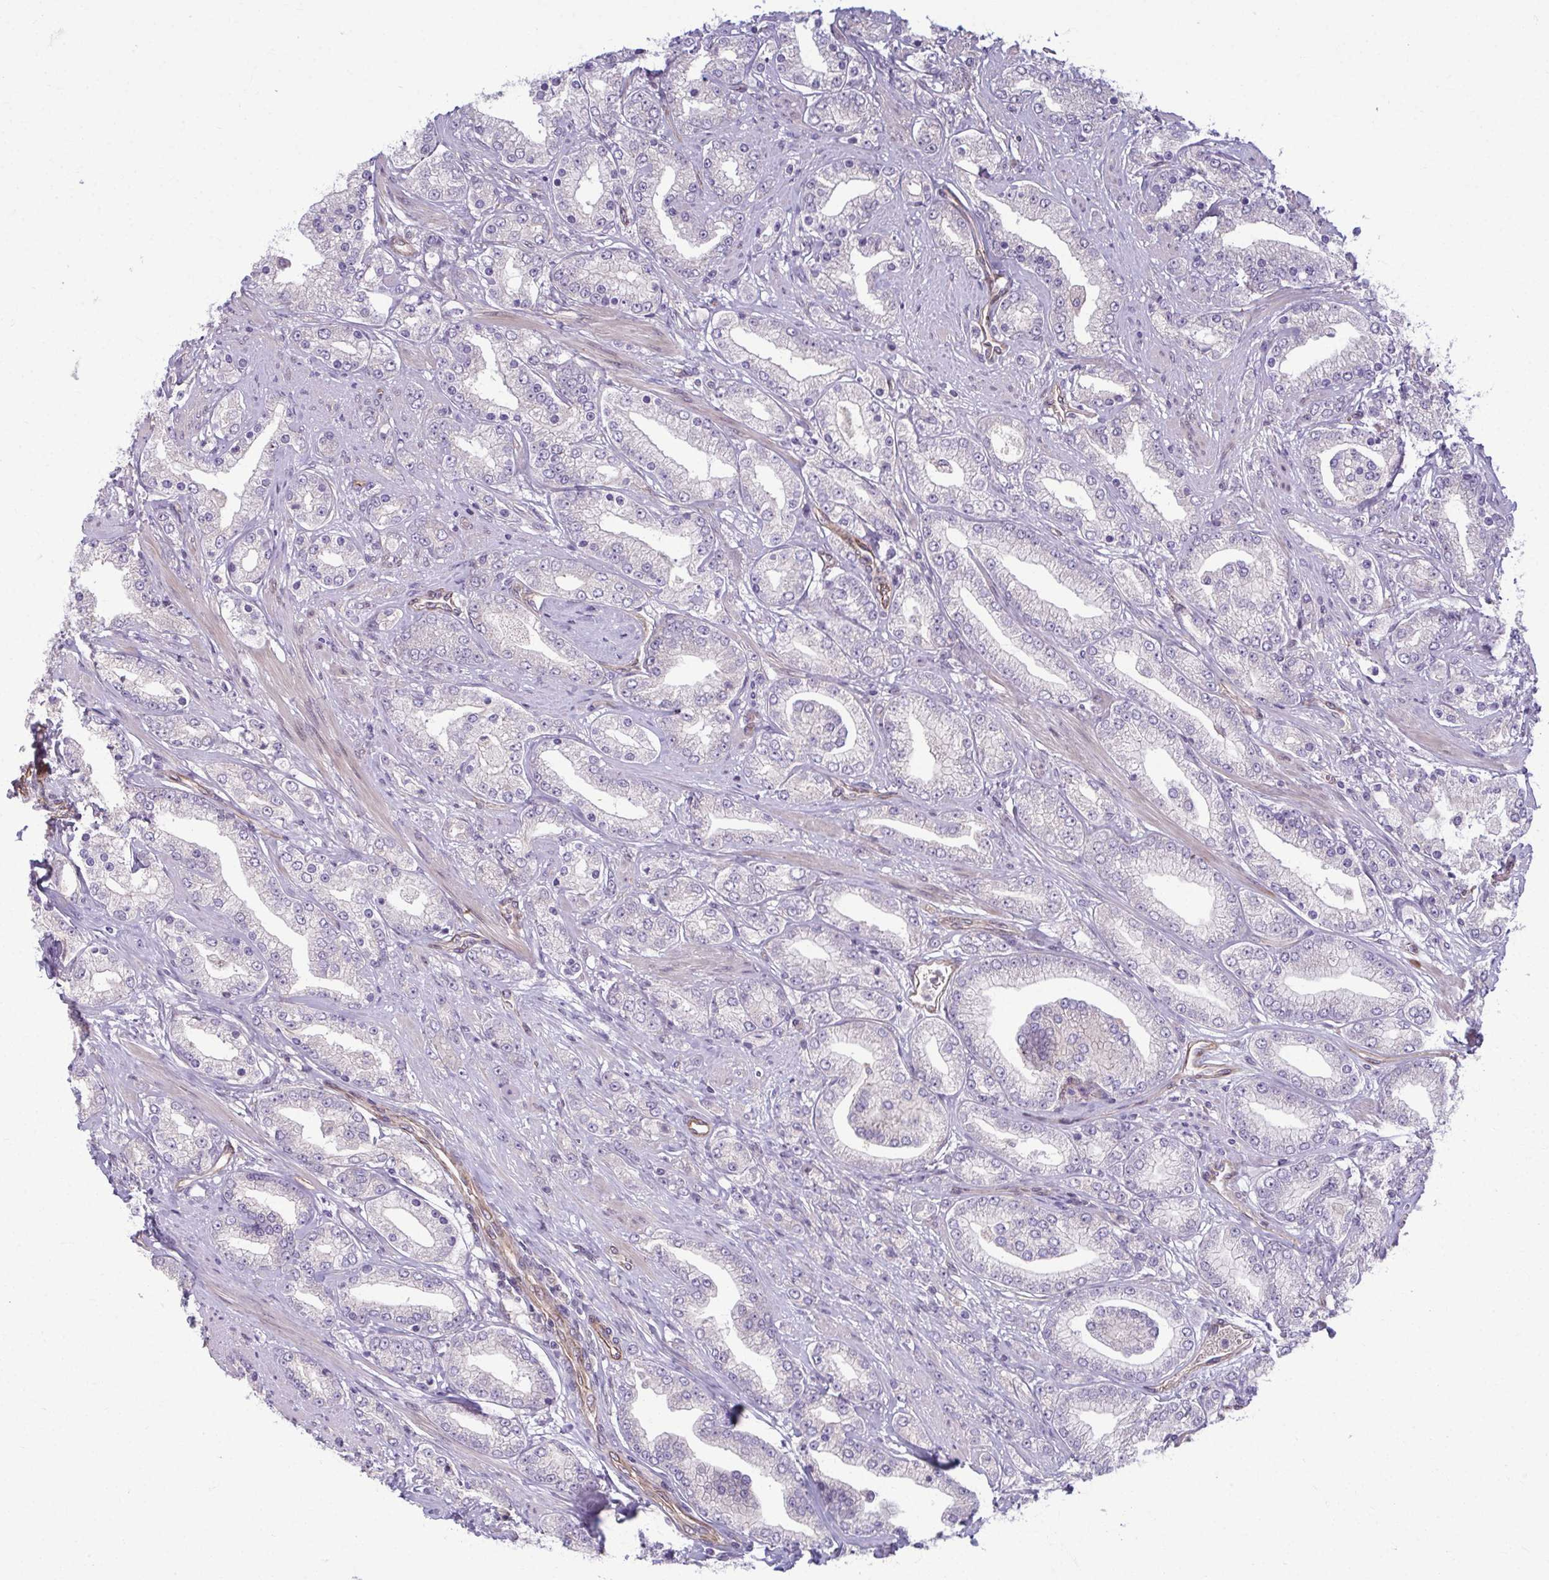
{"staining": {"intensity": "negative", "quantity": "none", "location": "none"}, "tissue": "prostate cancer", "cell_type": "Tumor cells", "image_type": "cancer", "snomed": [{"axis": "morphology", "description": "Adenocarcinoma, High grade"}, {"axis": "topography", "description": "Prostate"}], "caption": "There is no significant positivity in tumor cells of prostate cancer (adenocarcinoma (high-grade)). (DAB (3,3'-diaminobenzidine) immunohistochemistry, high magnification).", "gene": "EID2B", "patient": {"sex": "male", "age": 67}}